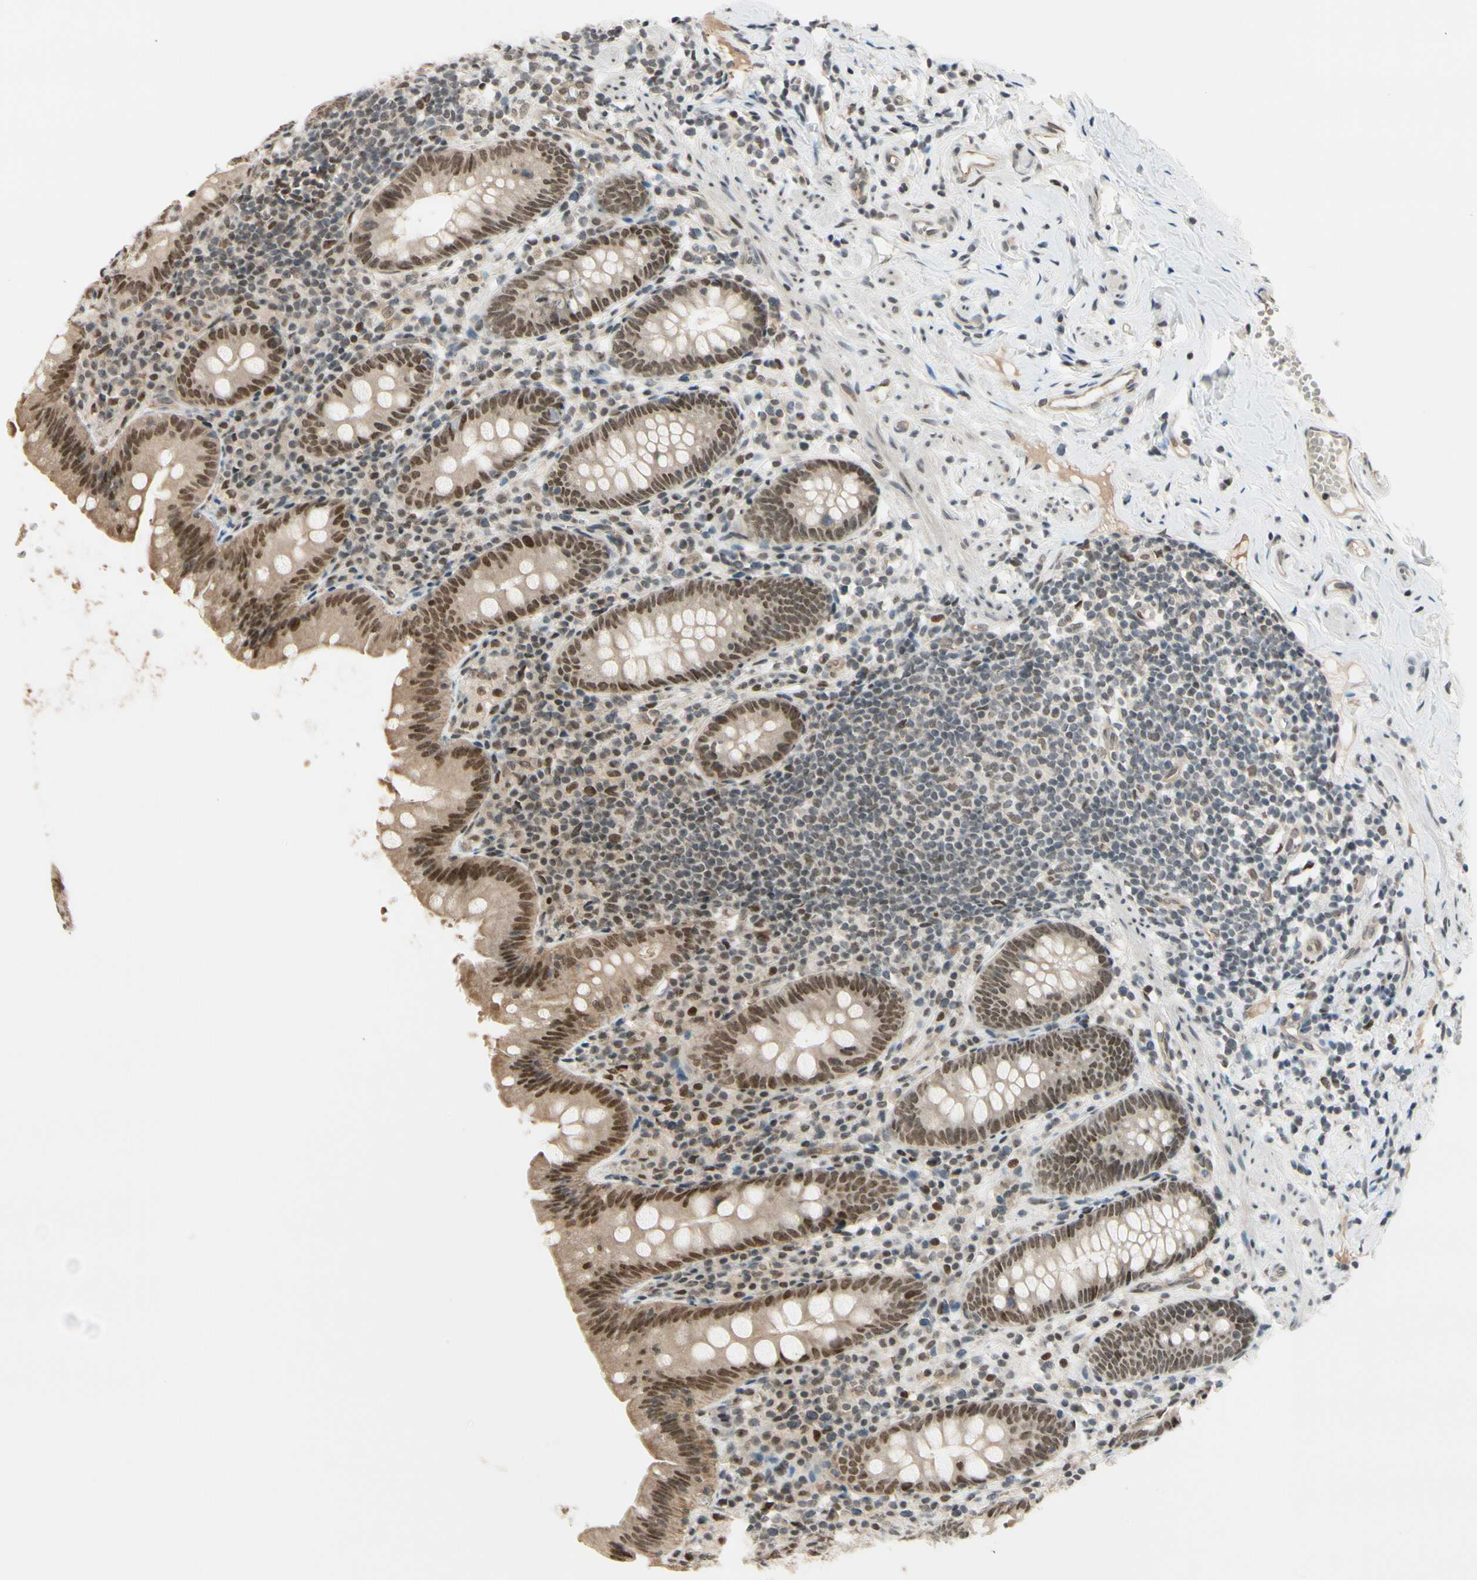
{"staining": {"intensity": "moderate", "quantity": ">75%", "location": "nuclear"}, "tissue": "appendix", "cell_type": "Glandular cells", "image_type": "normal", "snomed": [{"axis": "morphology", "description": "Normal tissue, NOS"}, {"axis": "topography", "description": "Appendix"}], "caption": "Unremarkable appendix reveals moderate nuclear staining in approximately >75% of glandular cells (Stains: DAB (3,3'-diaminobenzidine) in brown, nuclei in blue, Microscopy: brightfield microscopy at high magnification)..", "gene": "SUFU", "patient": {"sex": "male", "age": 52}}